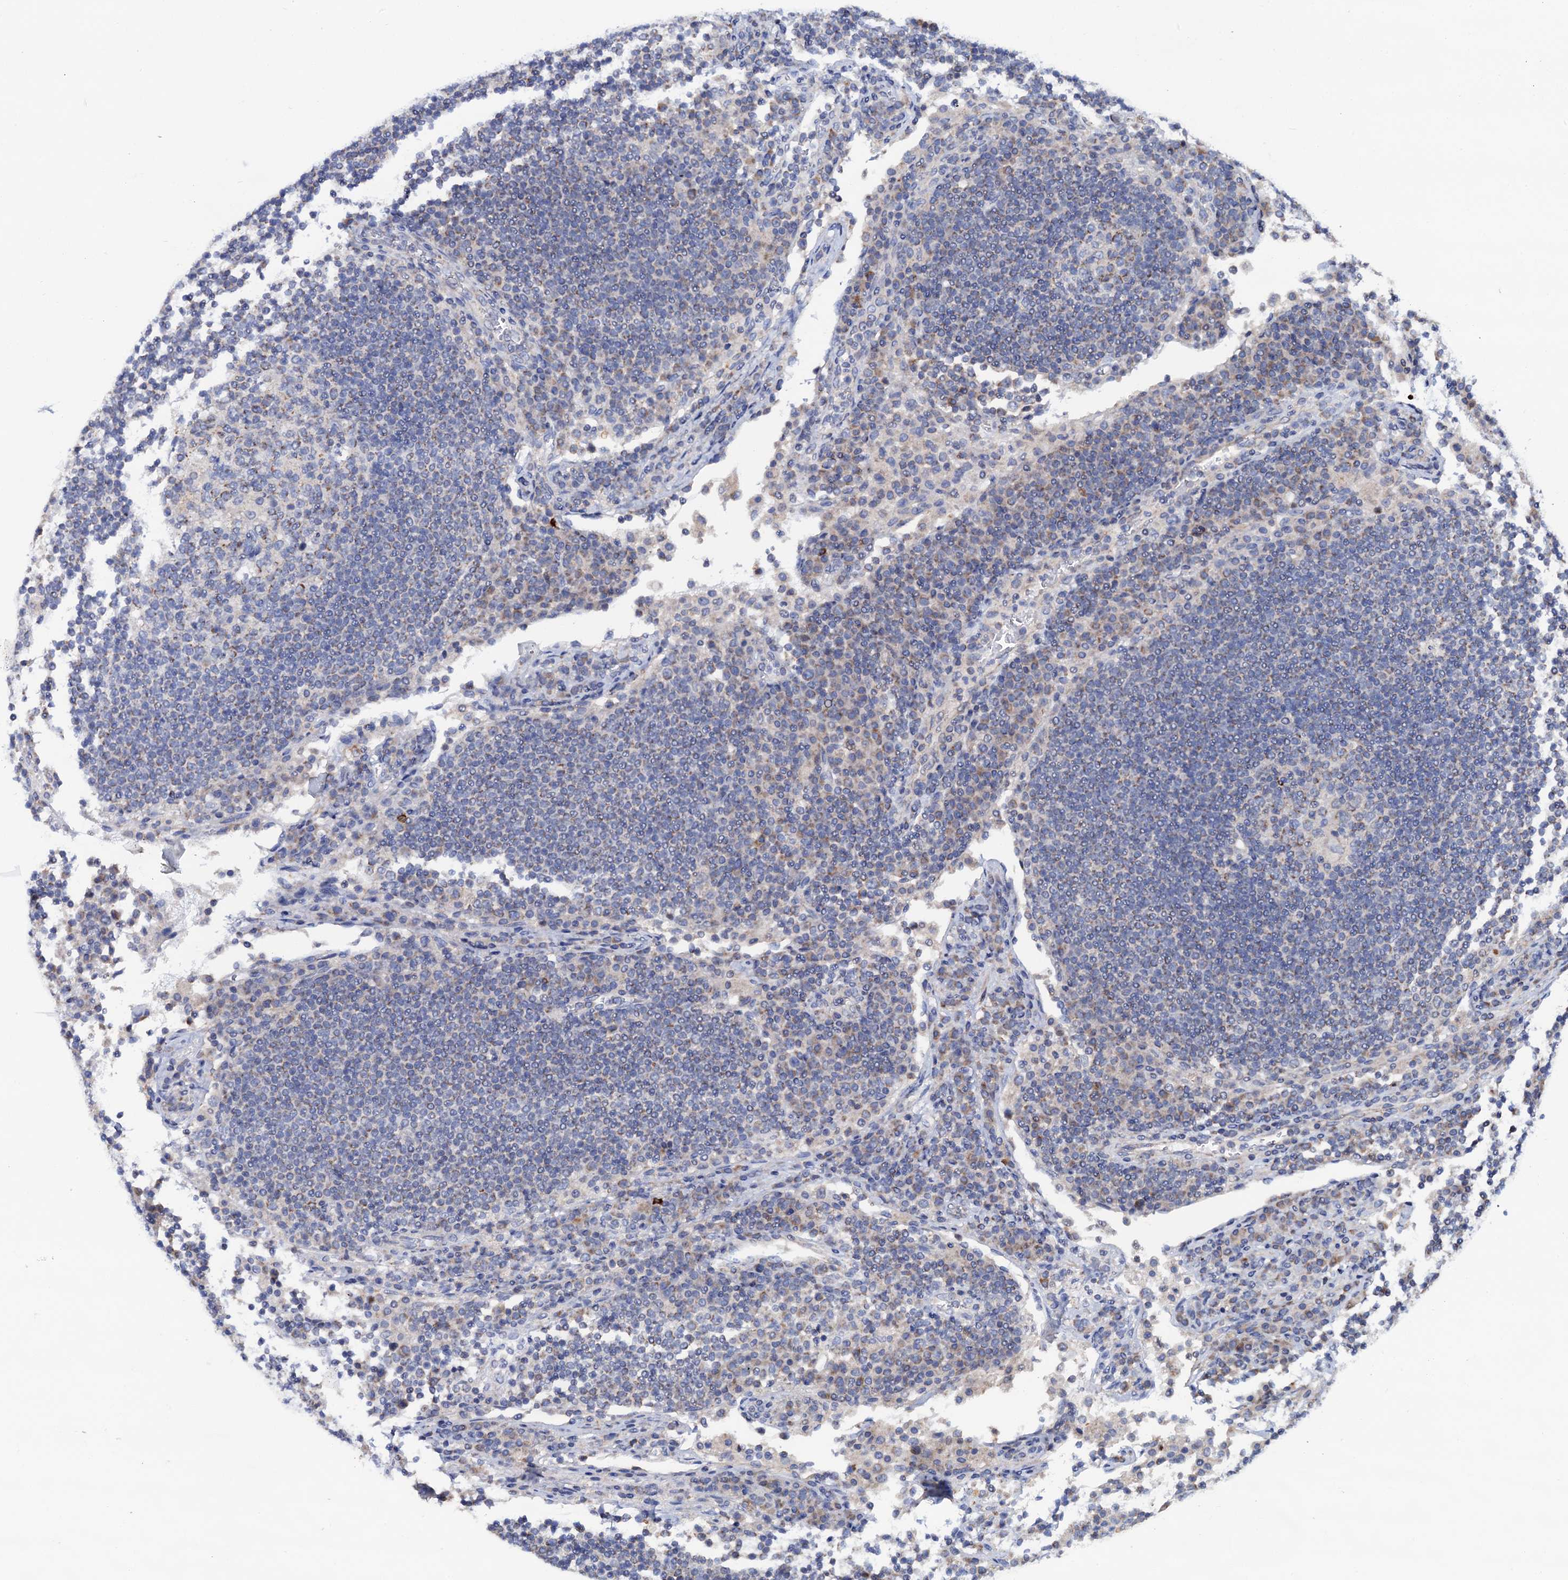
{"staining": {"intensity": "weak", "quantity": "<25%", "location": "cytoplasmic/membranous"}, "tissue": "lymph node", "cell_type": "Germinal center cells", "image_type": "normal", "snomed": [{"axis": "morphology", "description": "Normal tissue, NOS"}, {"axis": "topography", "description": "Lymph node"}], "caption": "Micrograph shows no protein staining in germinal center cells of benign lymph node.", "gene": "MRPL48", "patient": {"sex": "female", "age": 53}}